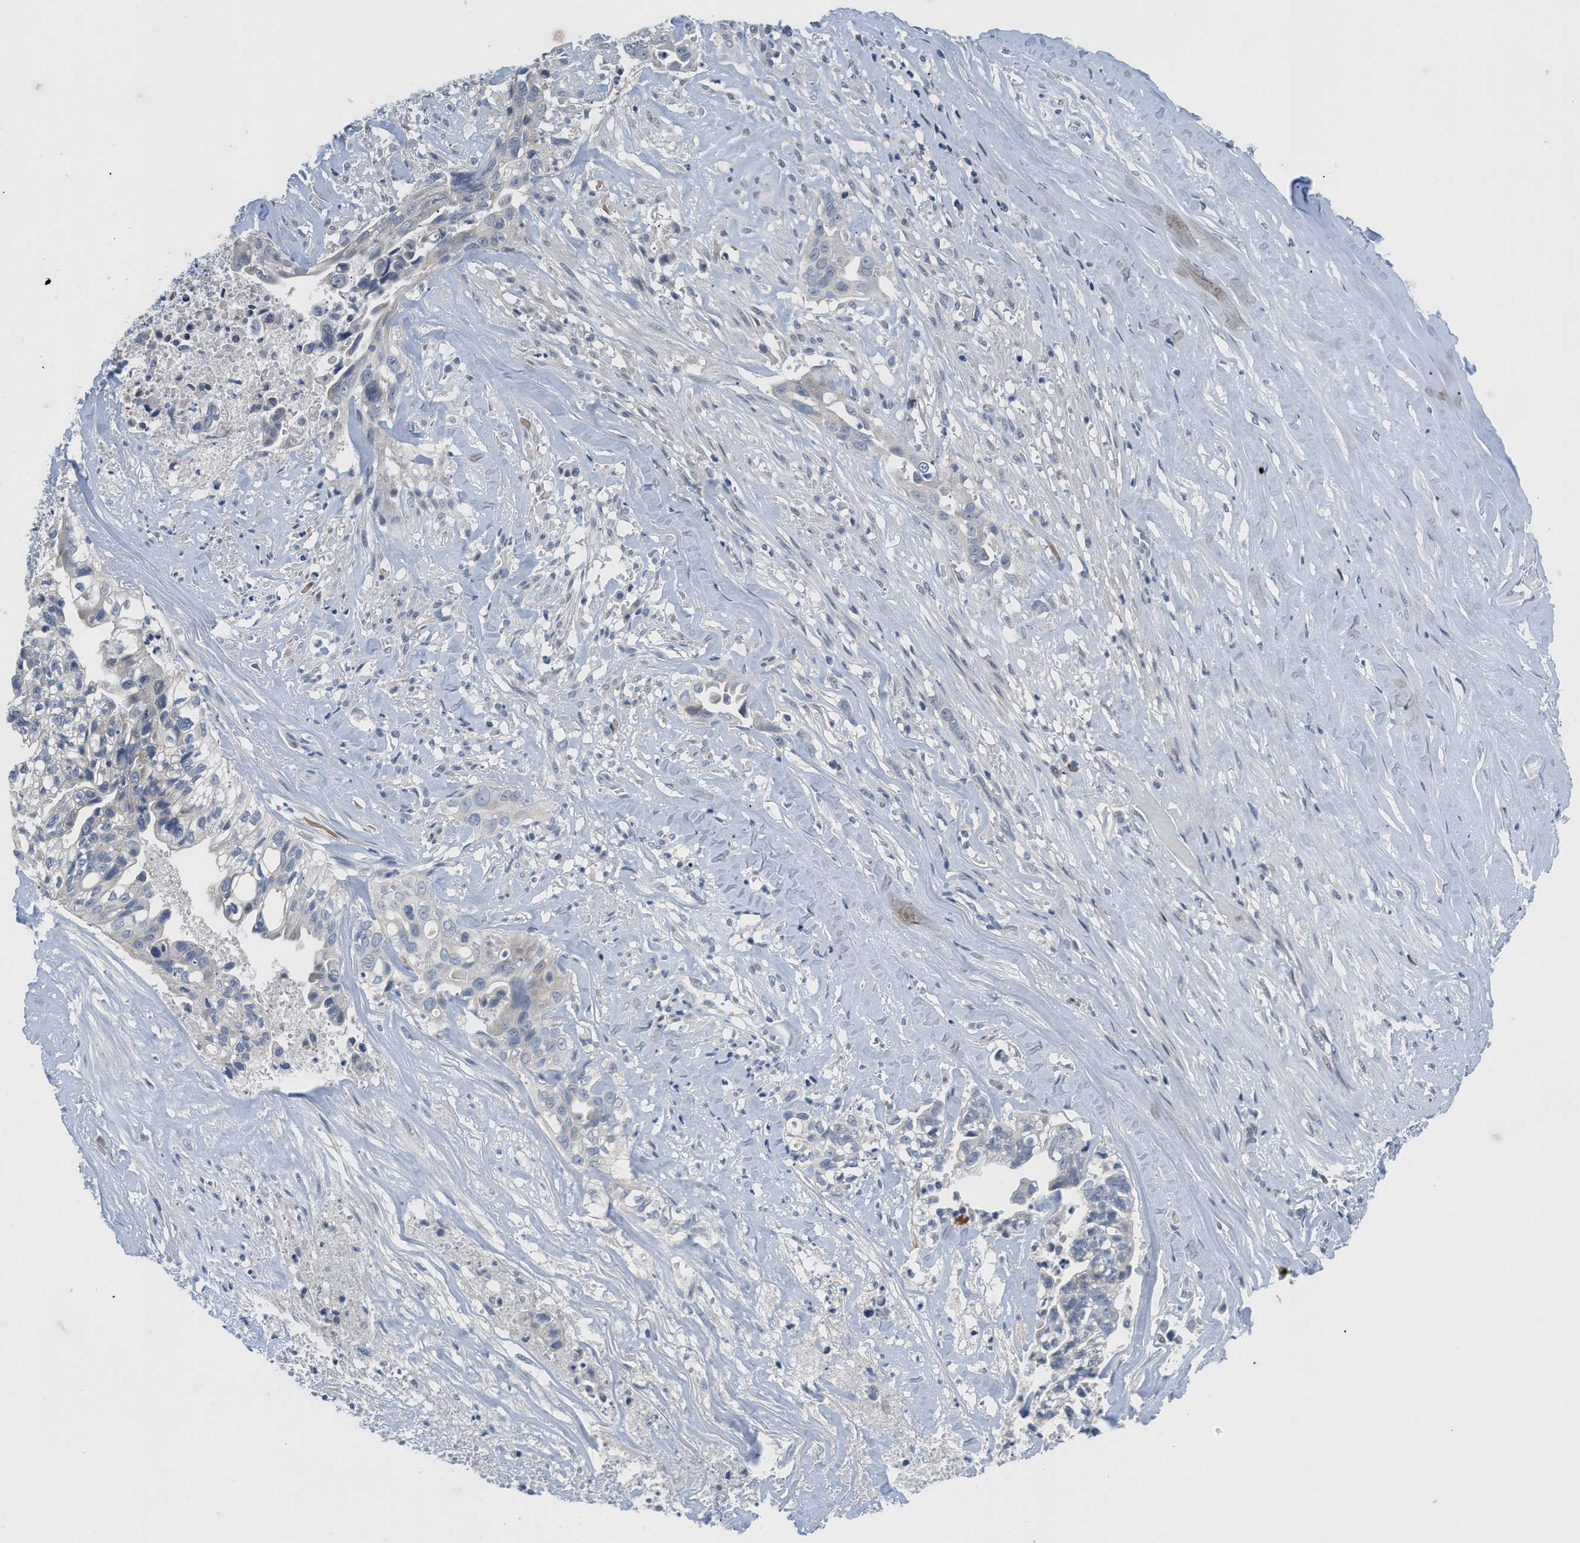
{"staining": {"intensity": "weak", "quantity": "<25%", "location": "cytoplasmic/membranous"}, "tissue": "liver cancer", "cell_type": "Tumor cells", "image_type": "cancer", "snomed": [{"axis": "morphology", "description": "Cholangiocarcinoma"}, {"axis": "topography", "description": "Liver"}], "caption": "There is no significant expression in tumor cells of liver cholangiocarcinoma. (DAB immunohistochemistry (IHC), high magnification).", "gene": "OR9K2", "patient": {"sex": "female", "age": 70}}